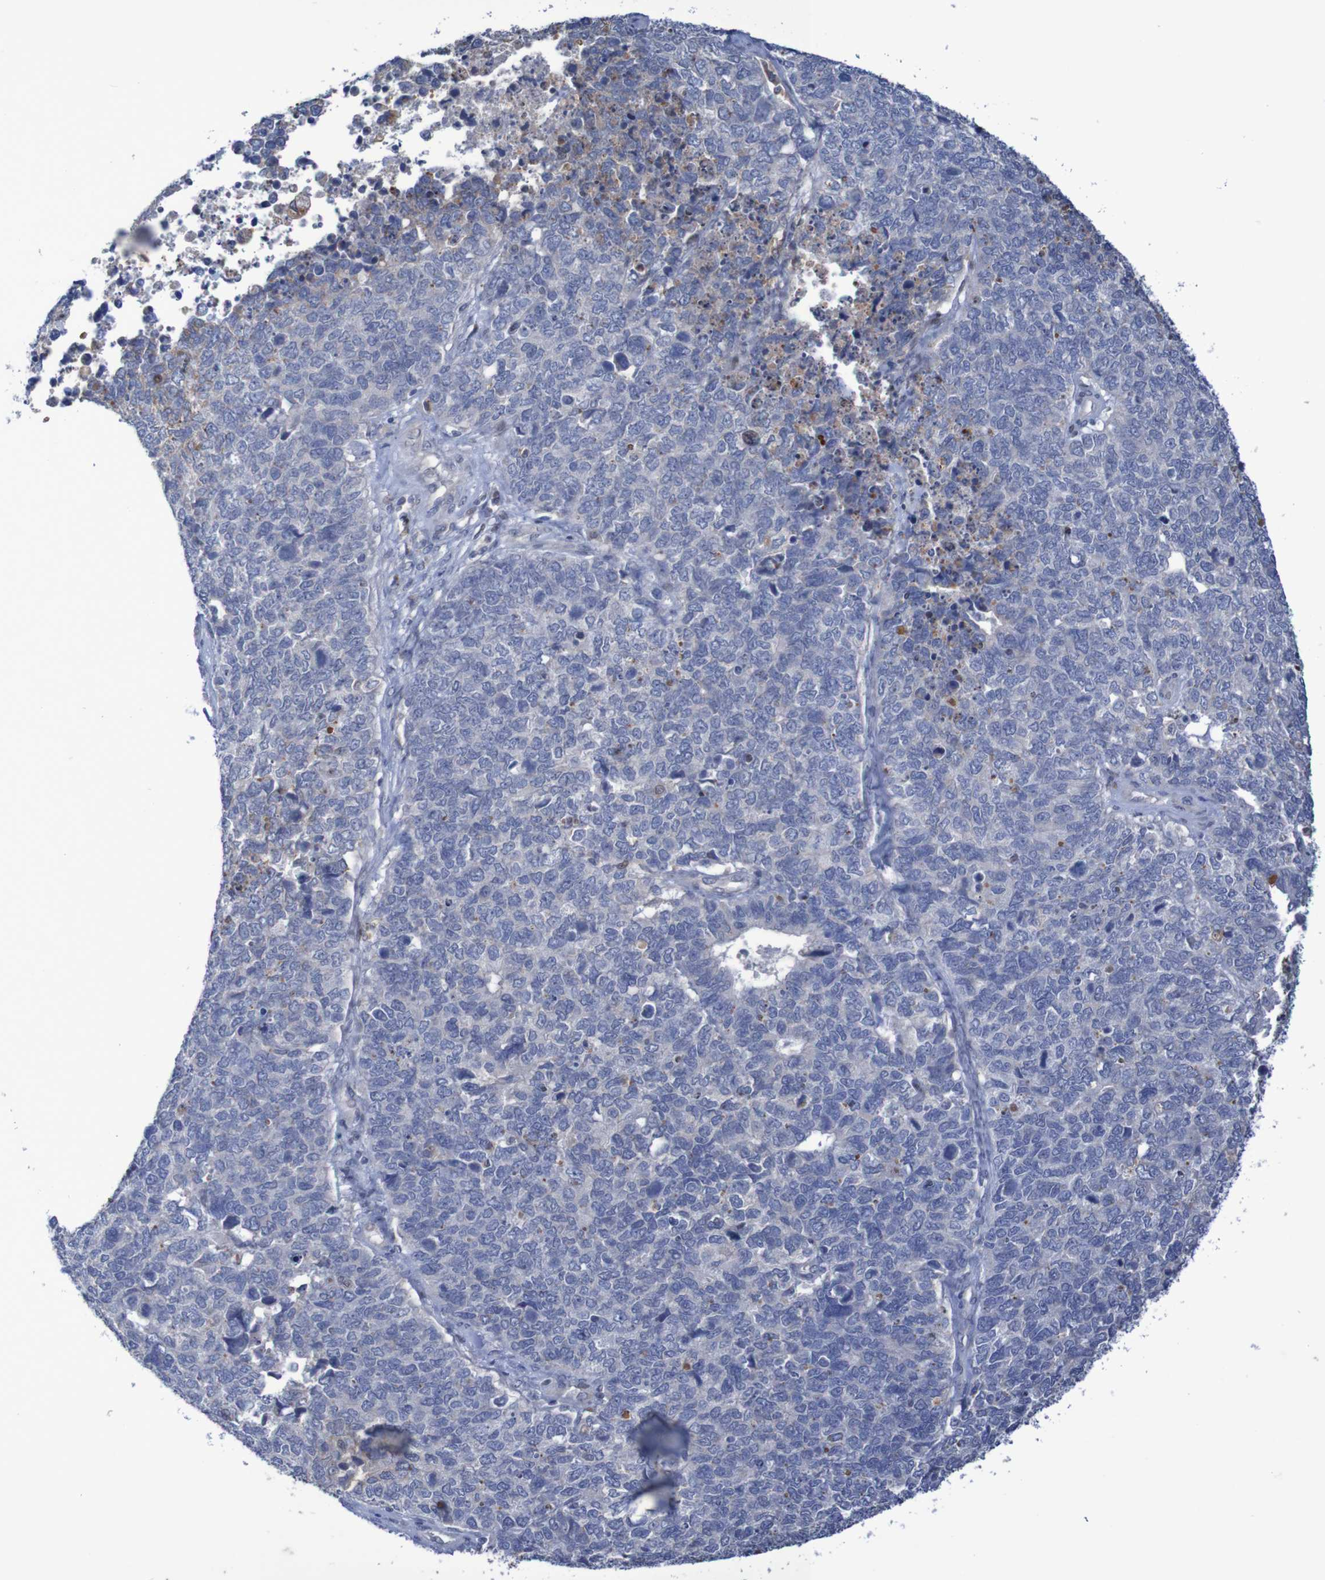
{"staining": {"intensity": "negative", "quantity": "none", "location": "none"}, "tissue": "cervical cancer", "cell_type": "Tumor cells", "image_type": "cancer", "snomed": [{"axis": "morphology", "description": "Squamous cell carcinoma, NOS"}, {"axis": "topography", "description": "Cervix"}], "caption": "Tumor cells show no significant protein staining in cervical cancer.", "gene": "FBP2", "patient": {"sex": "female", "age": 63}}